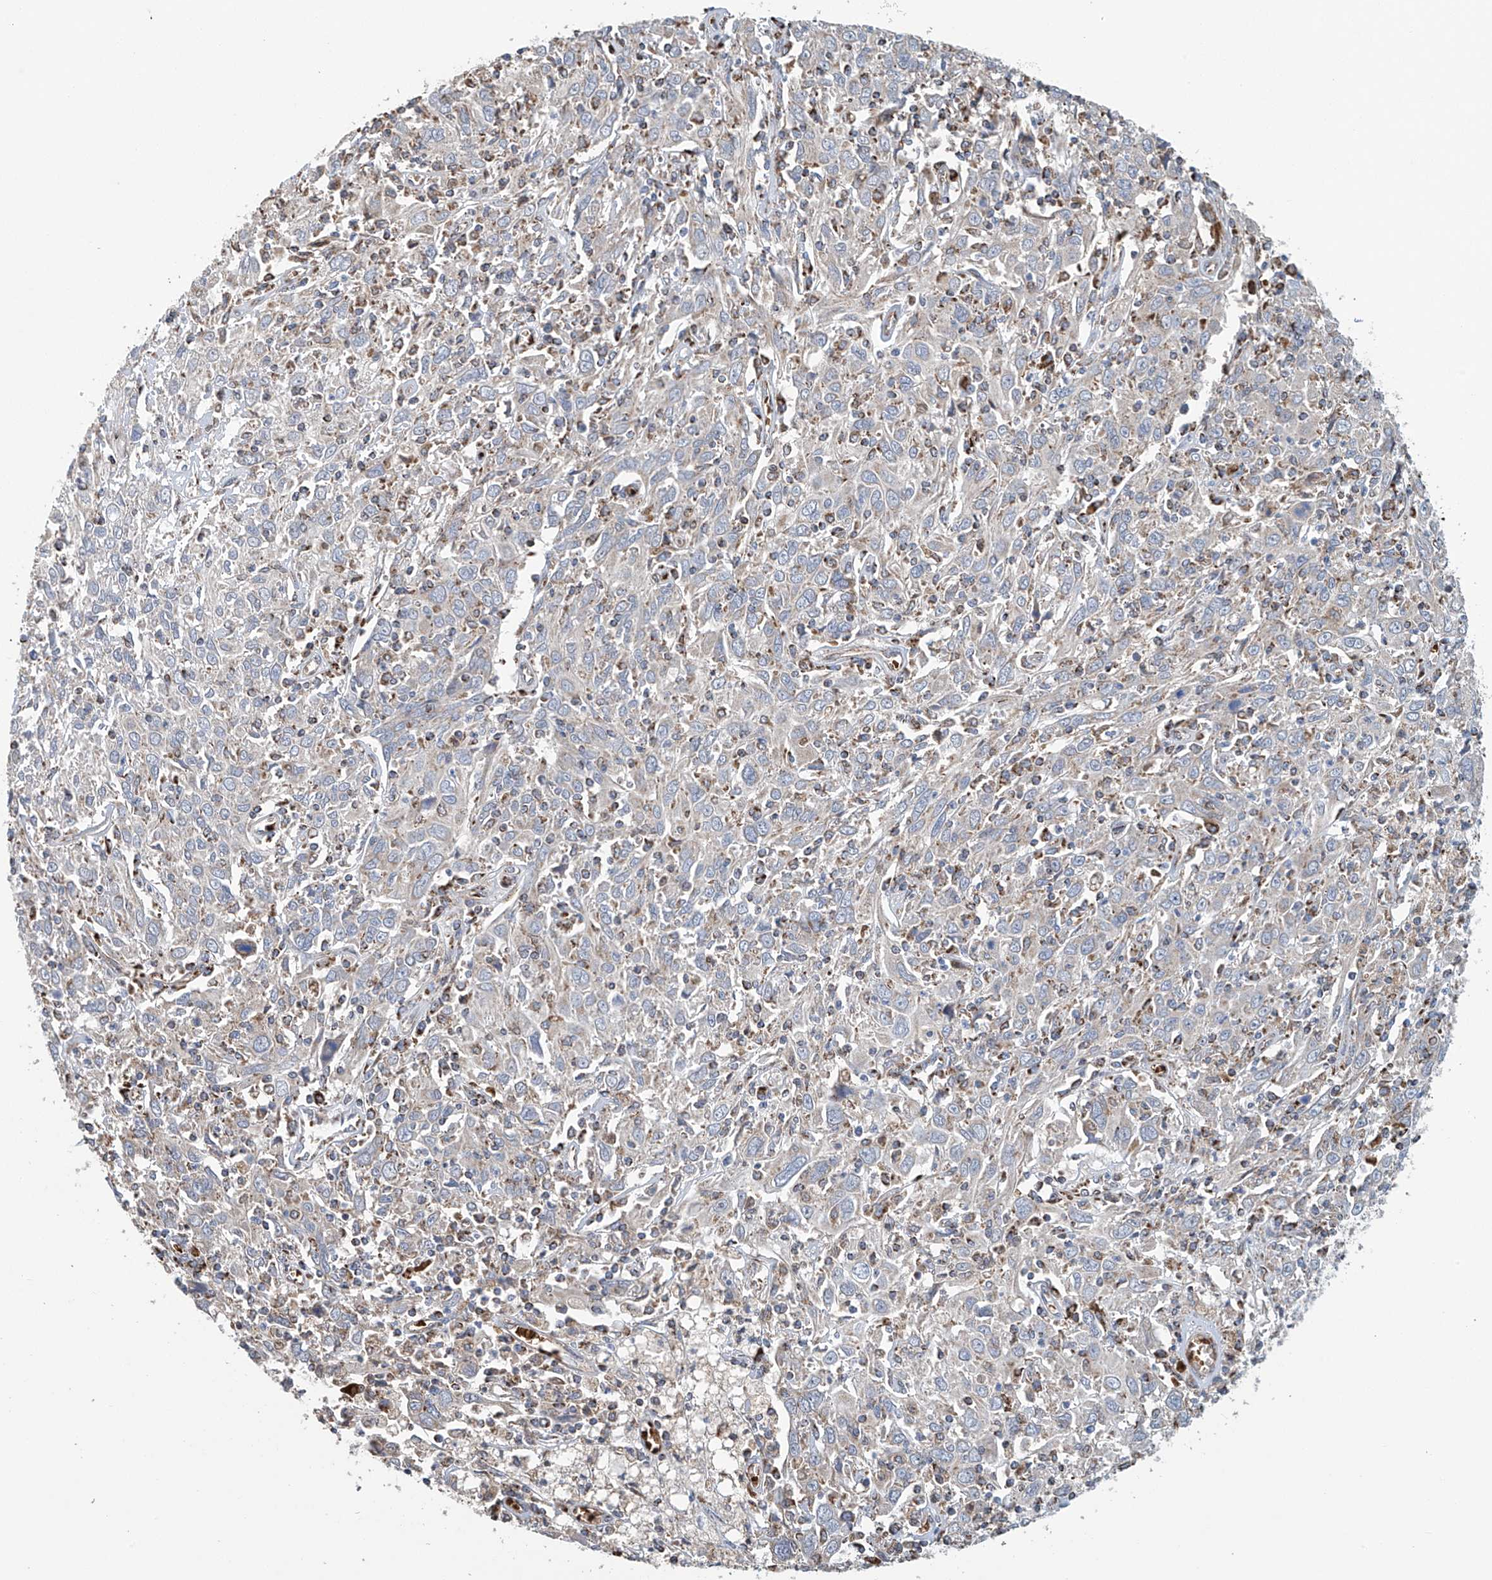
{"staining": {"intensity": "negative", "quantity": "none", "location": "none"}, "tissue": "cervical cancer", "cell_type": "Tumor cells", "image_type": "cancer", "snomed": [{"axis": "morphology", "description": "Squamous cell carcinoma, NOS"}, {"axis": "topography", "description": "Cervix"}], "caption": "Immunohistochemistry of cervical squamous cell carcinoma displays no expression in tumor cells.", "gene": "COMMD1", "patient": {"sex": "female", "age": 46}}